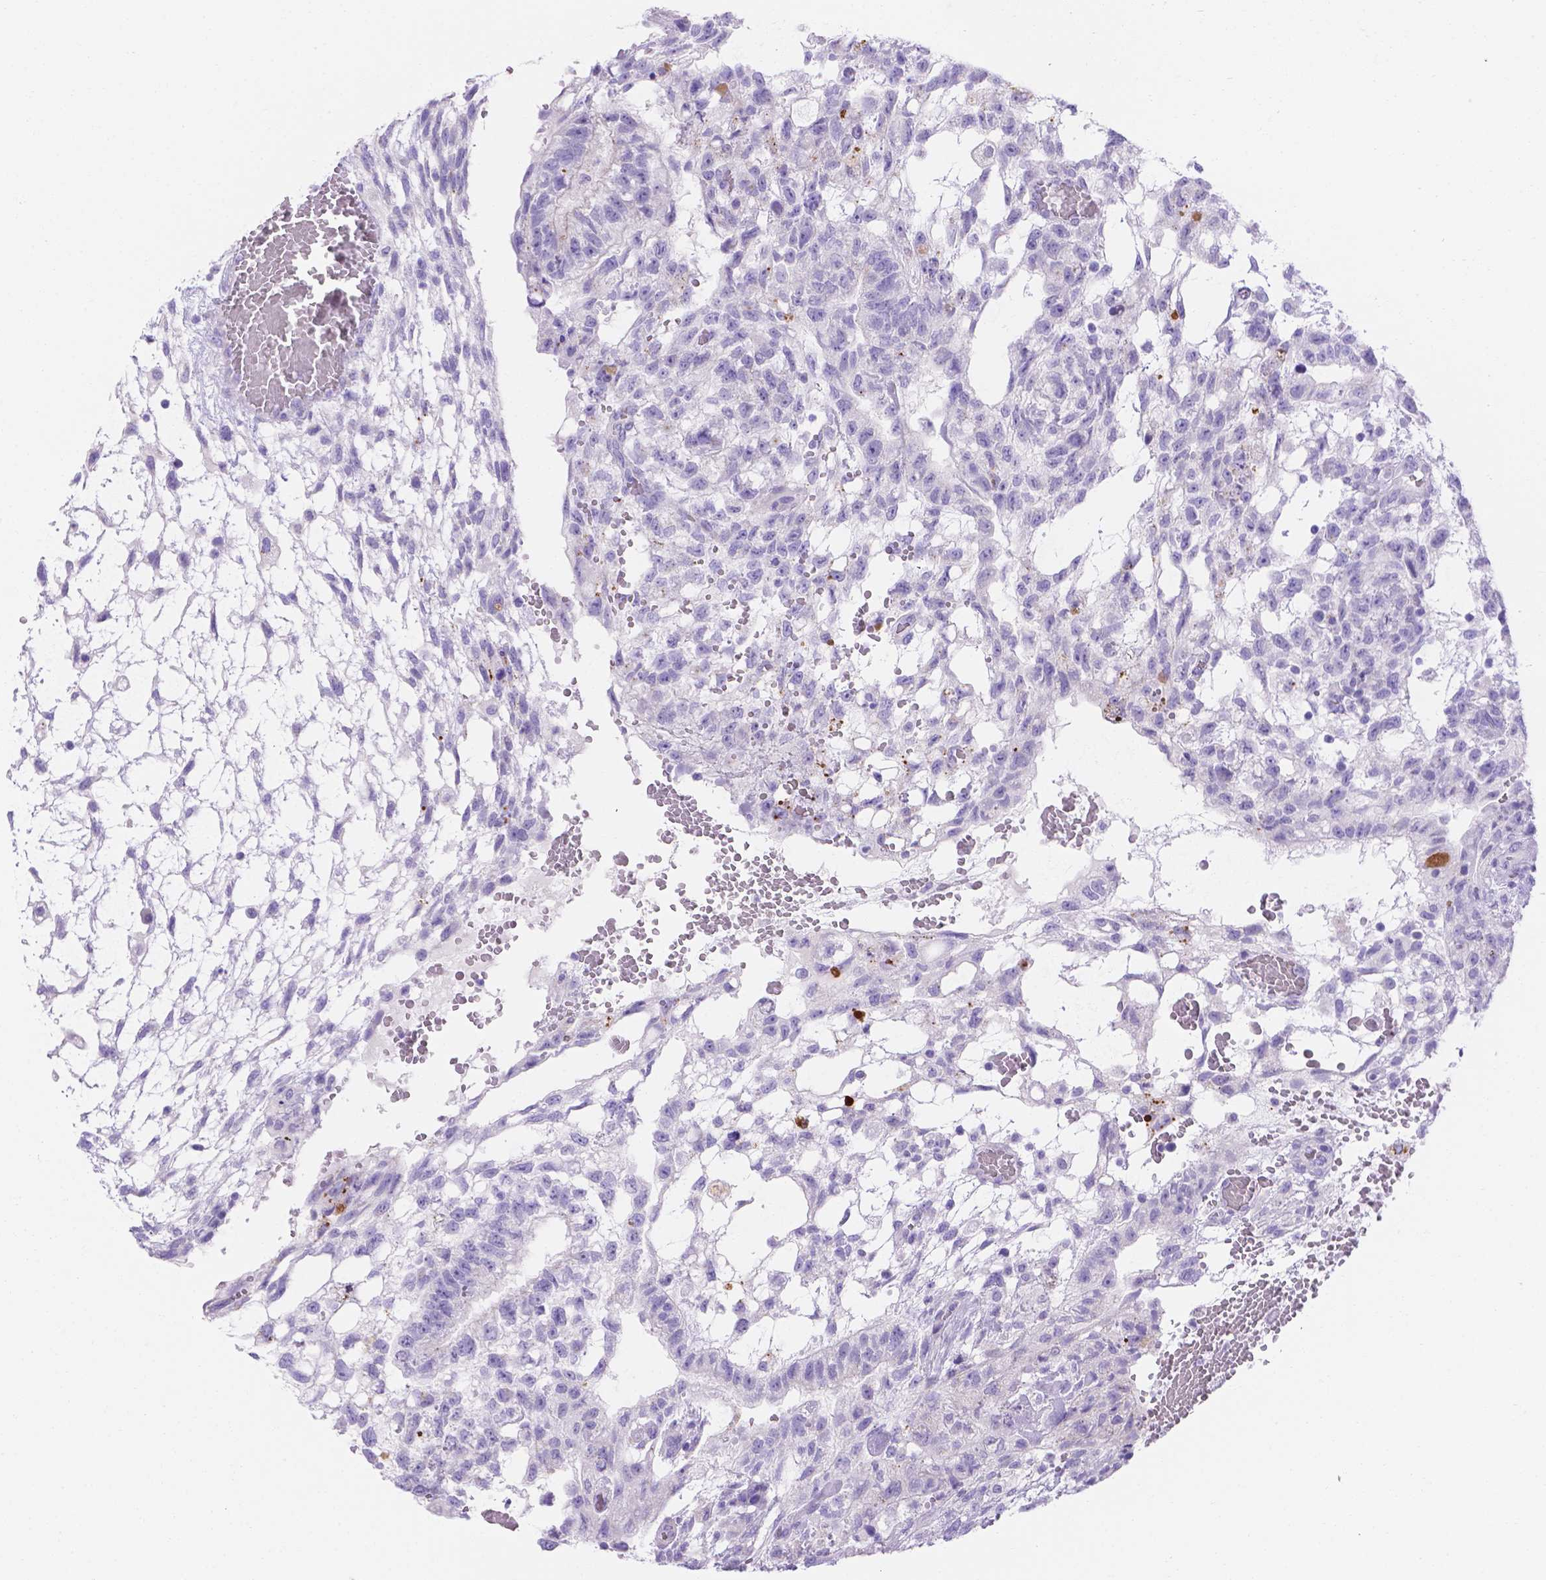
{"staining": {"intensity": "negative", "quantity": "none", "location": "none"}, "tissue": "testis cancer", "cell_type": "Tumor cells", "image_type": "cancer", "snomed": [{"axis": "morphology", "description": "Carcinoma, Embryonal, NOS"}, {"axis": "topography", "description": "Testis"}], "caption": "A high-resolution micrograph shows immunohistochemistry staining of testis embryonal carcinoma, which displays no significant staining in tumor cells. The staining is performed using DAB (3,3'-diaminobenzidine) brown chromogen with nuclei counter-stained in using hematoxylin.", "gene": "MLN", "patient": {"sex": "male", "age": 32}}